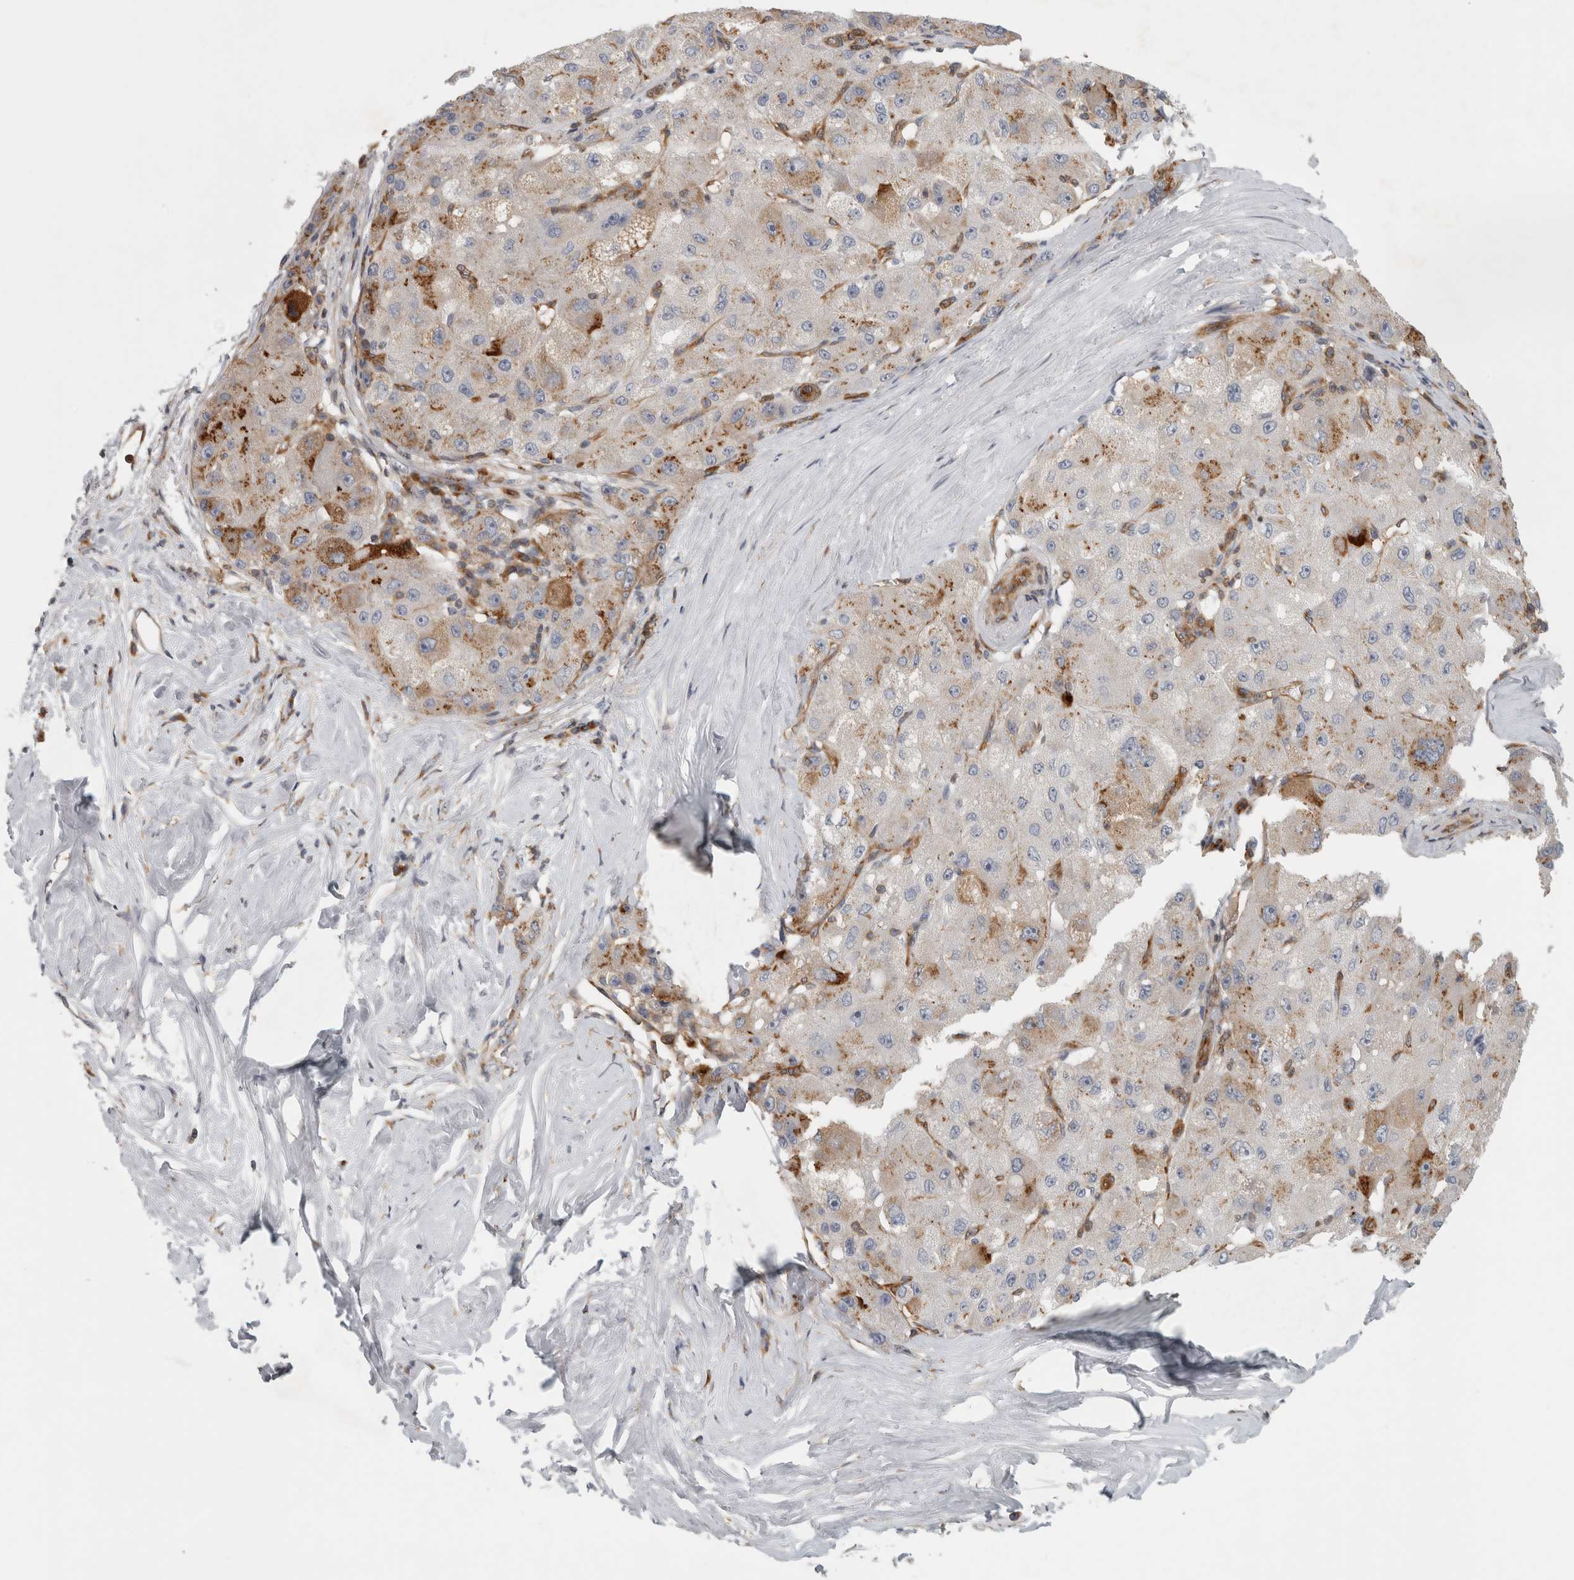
{"staining": {"intensity": "weak", "quantity": "25%-75%", "location": "cytoplasmic/membranous"}, "tissue": "liver cancer", "cell_type": "Tumor cells", "image_type": "cancer", "snomed": [{"axis": "morphology", "description": "Carcinoma, Hepatocellular, NOS"}, {"axis": "topography", "description": "Liver"}], "caption": "About 25%-75% of tumor cells in human liver cancer (hepatocellular carcinoma) show weak cytoplasmic/membranous protein staining as visualized by brown immunohistochemical staining.", "gene": "PEX6", "patient": {"sex": "male", "age": 80}}